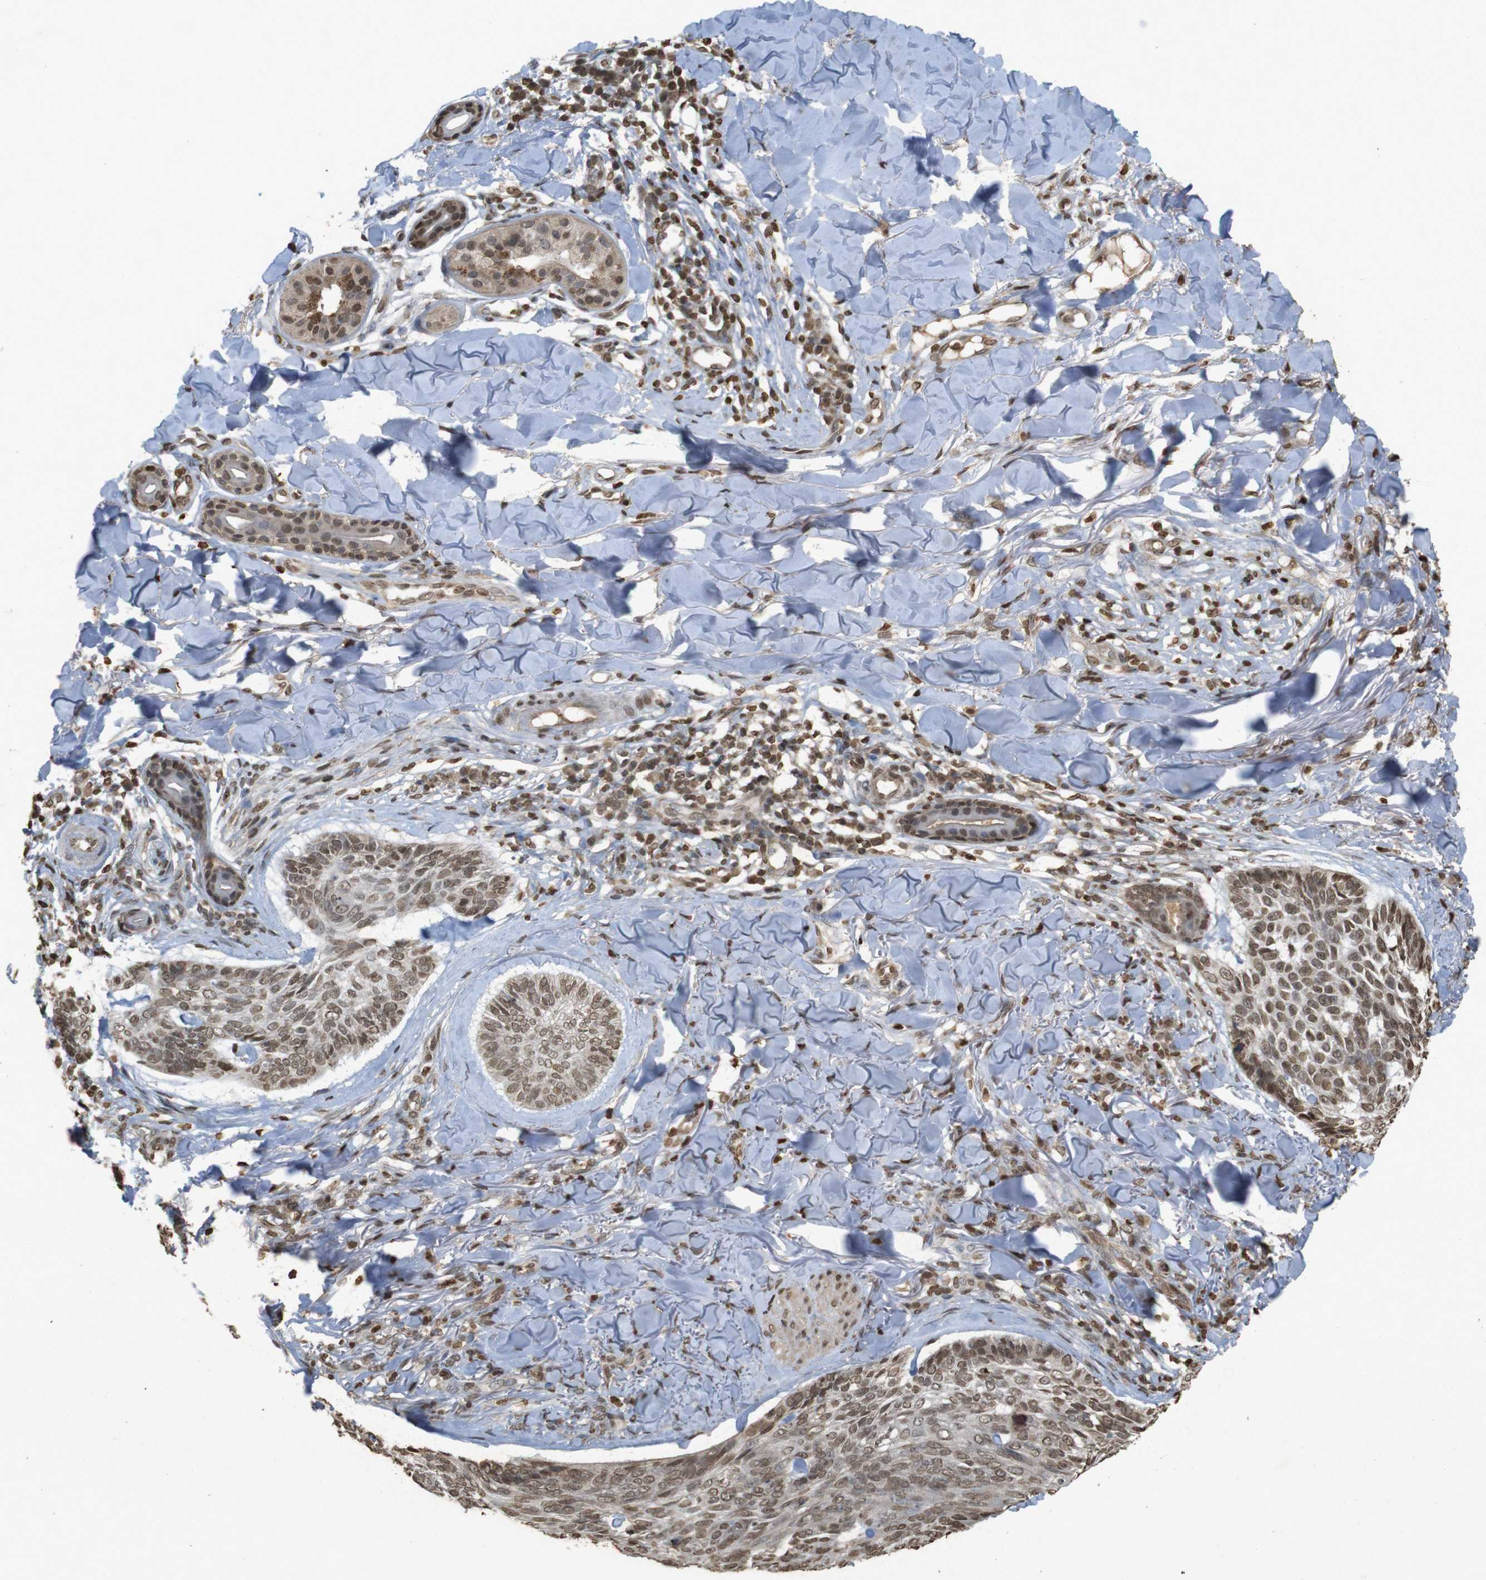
{"staining": {"intensity": "moderate", "quantity": ">75%", "location": "nuclear"}, "tissue": "skin cancer", "cell_type": "Tumor cells", "image_type": "cancer", "snomed": [{"axis": "morphology", "description": "Basal cell carcinoma"}, {"axis": "topography", "description": "Skin"}], "caption": "The micrograph demonstrates a brown stain indicating the presence of a protein in the nuclear of tumor cells in skin basal cell carcinoma.", "gene": "ORC4", "patient": {"sex": "male", "age": 43}}